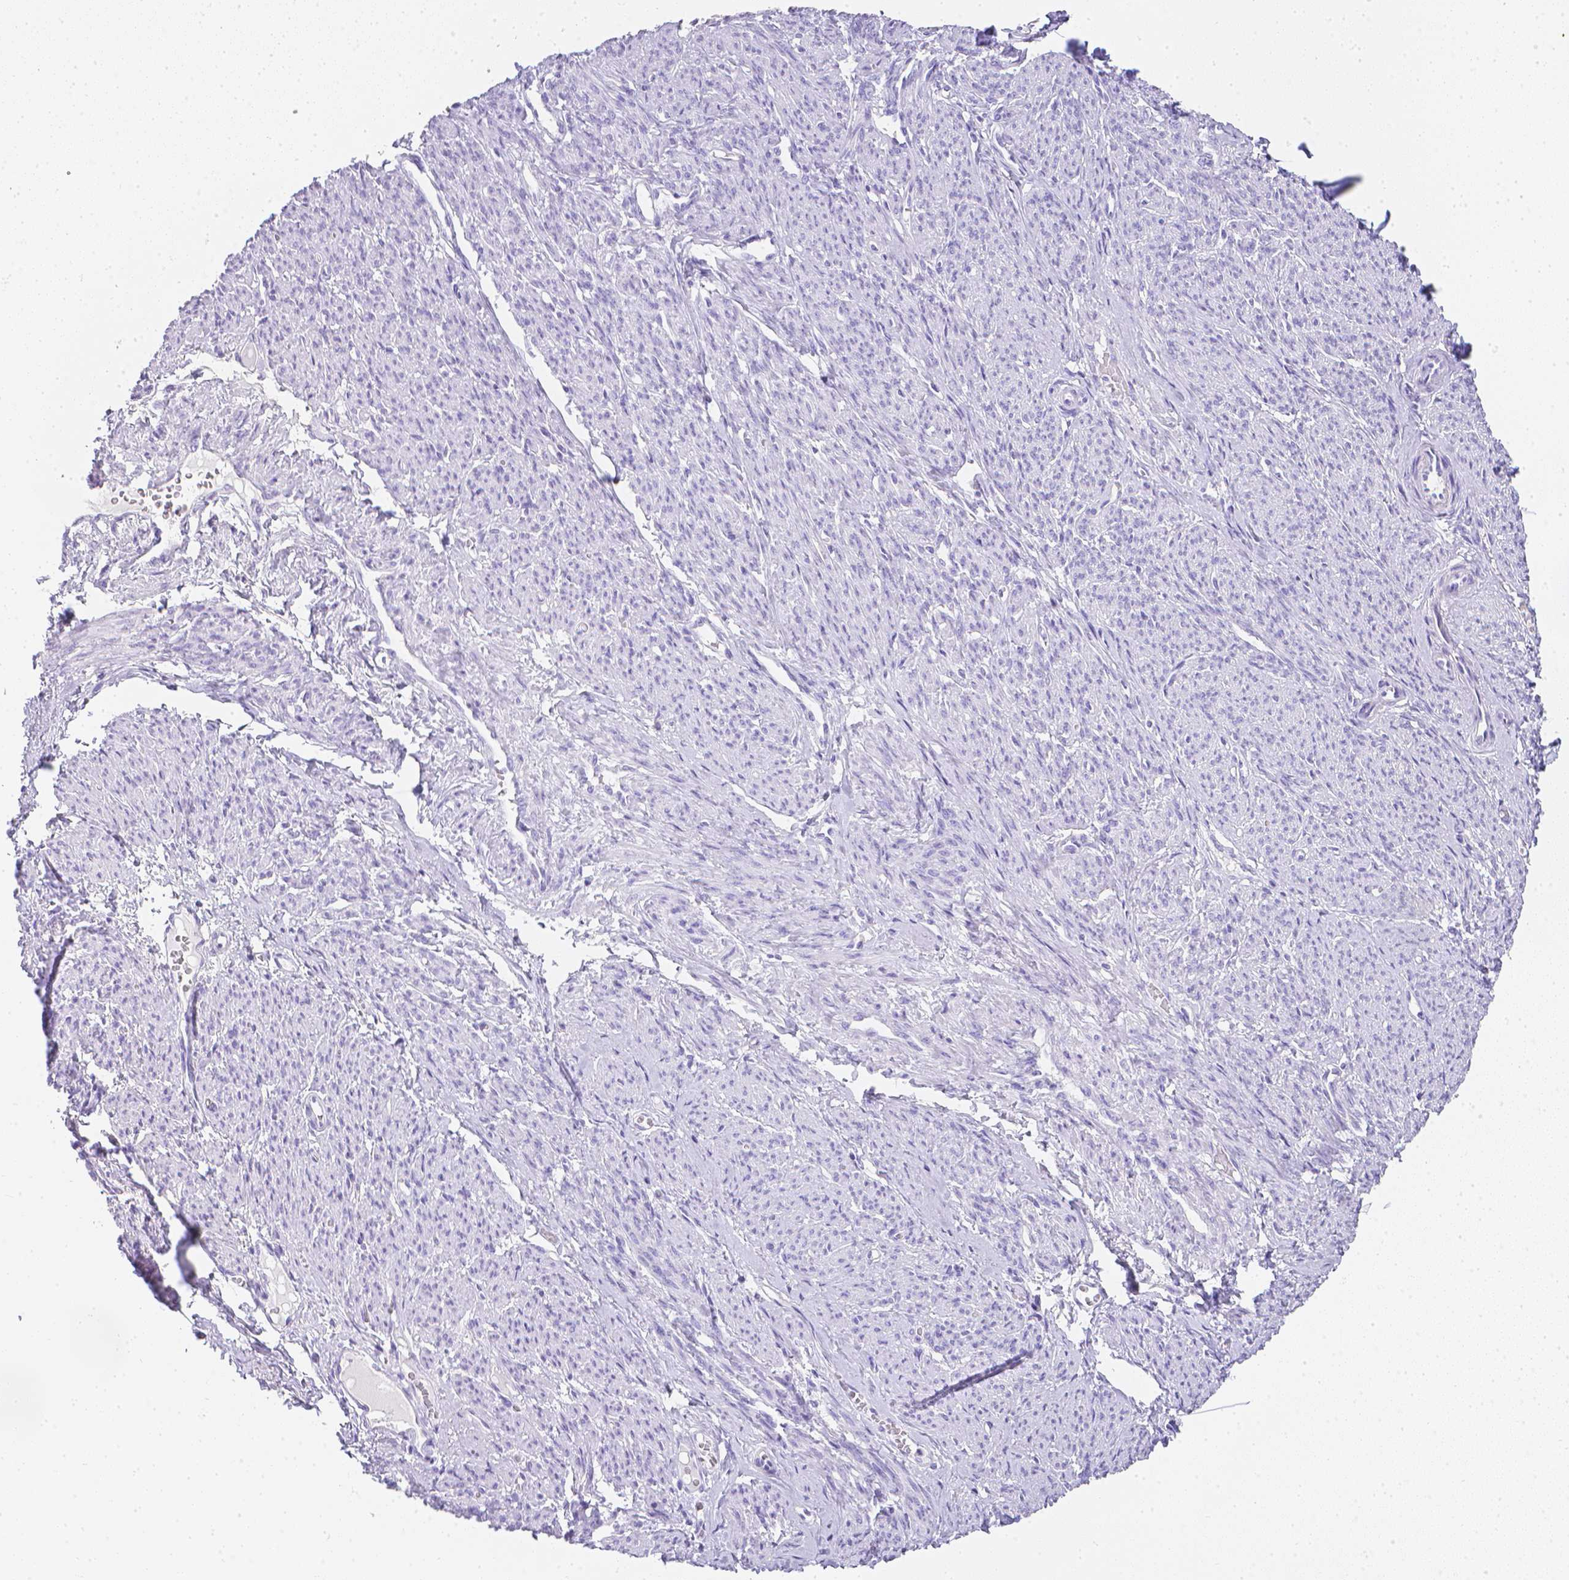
{"staining": {"intensity": "negative", "quantity": "none", "location": "none"}, "tissue": "smooth muscle", "cell_type": "Smooth muscle cells", "image_type": "normal", "snomed": [{"axis": "morphology", "description": "Normal tissue, NOS"}, {"axis": "topography", "description": "Smooth muscle"}], "caption": "This is an immunohistochemistry (IHC) histopathology image of benign smooth muscle. There is no expression in smooth muscle cells.", "gene": "LGALS4", "patient": {"sex": "female", "age": 65}}